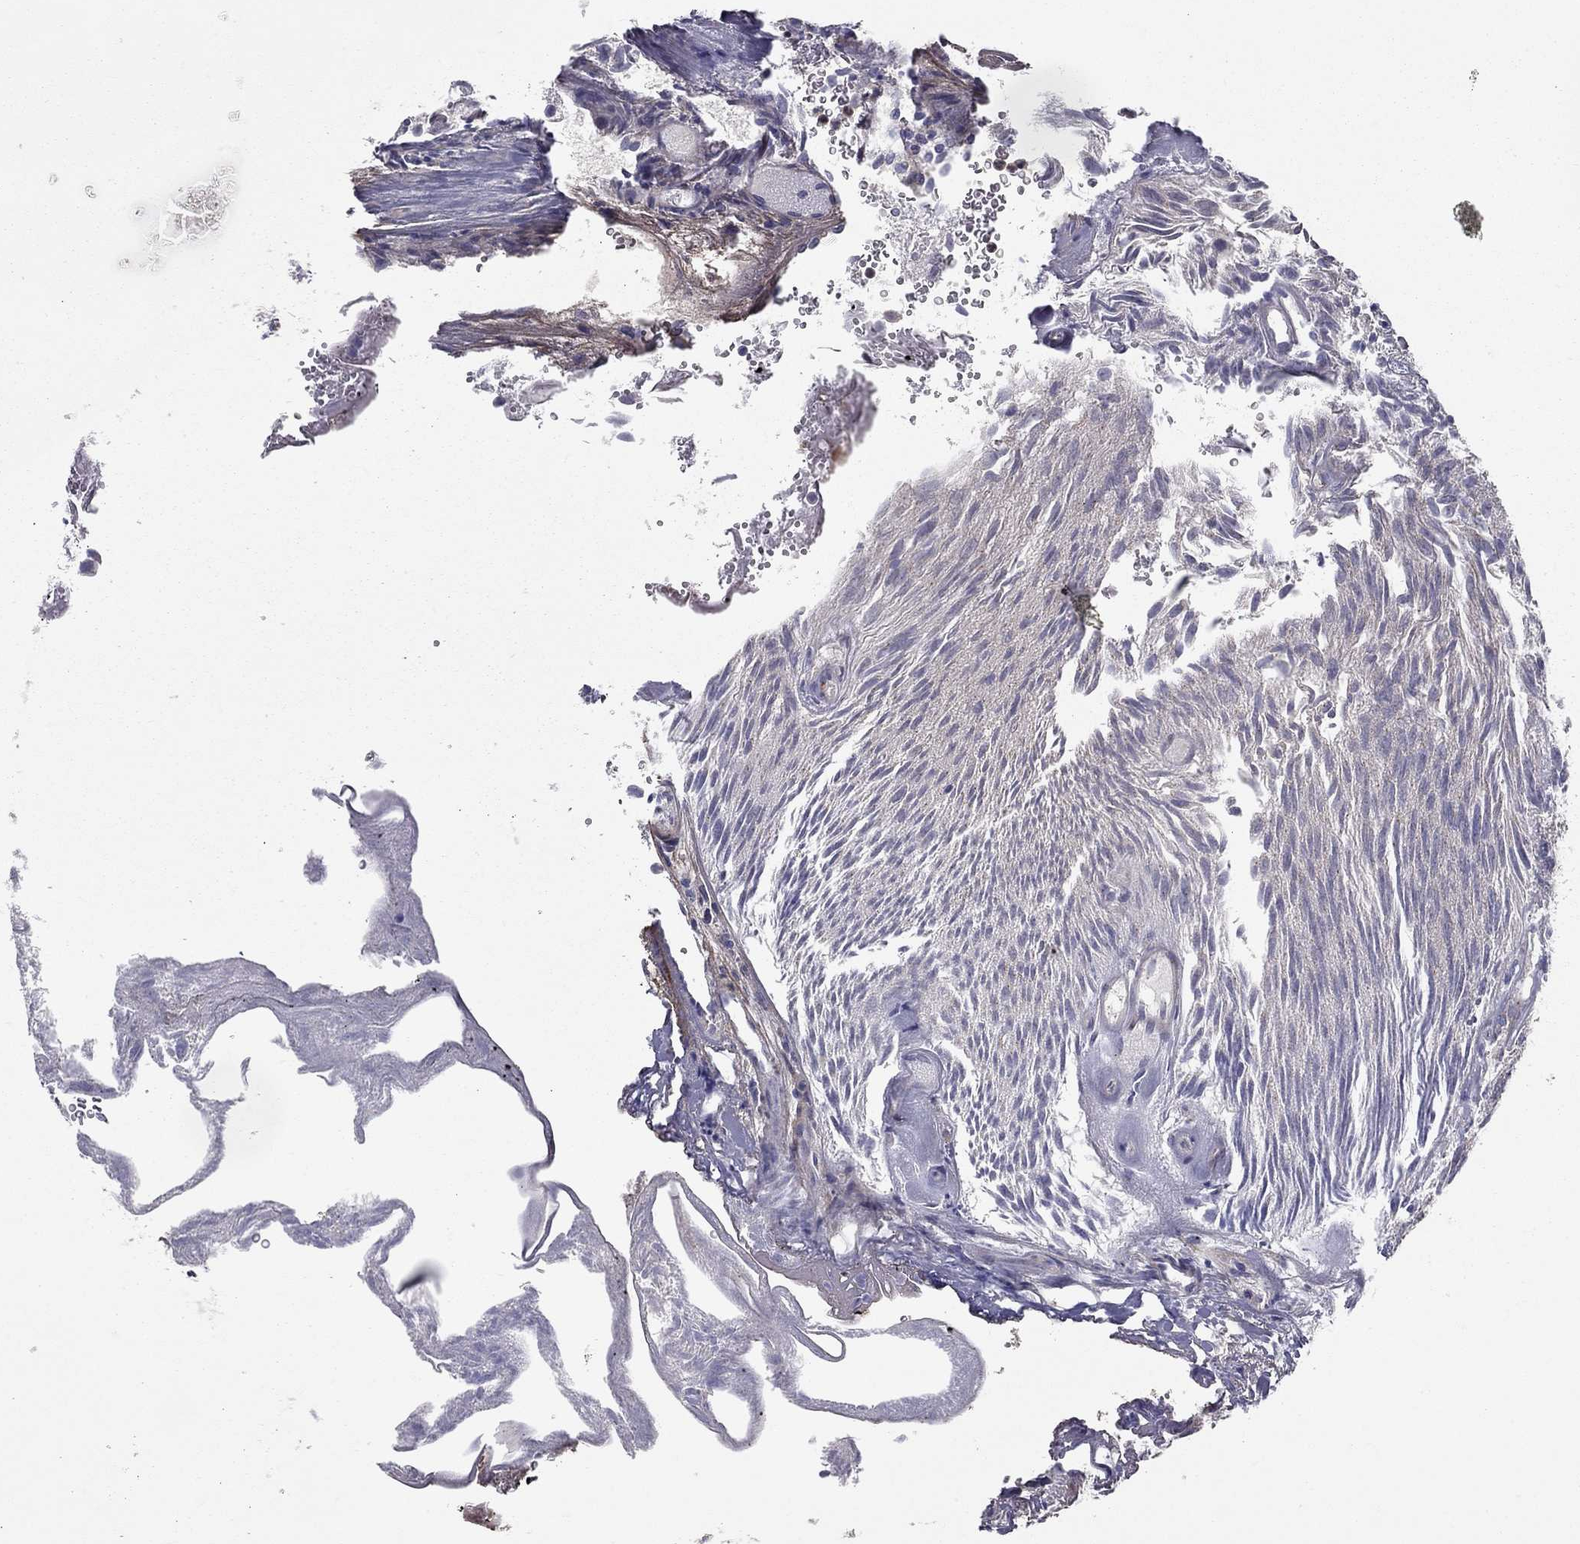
{"staining": {"intensity": "negative", "quantity": "none", "location": "none"}, "tissue": "urothelial cancer", "cell_type": "Tumor cells", "image_type": "cancer", "snomed": [{"axis": "morphology", "description": "Urothelial carcinoma, Low grade"}, {"axis": "topography", "description": "Urinary bladder"}], "caption": "IHC of low-grade urothelial carcinoma demonstrates no positivity in tumor cells. (DAB (3,3'-diaminobenzidine) immunohistochemistry, high magnification).", "gene": "DUSP7", "patient": {"sex": "female", "age": 87}}